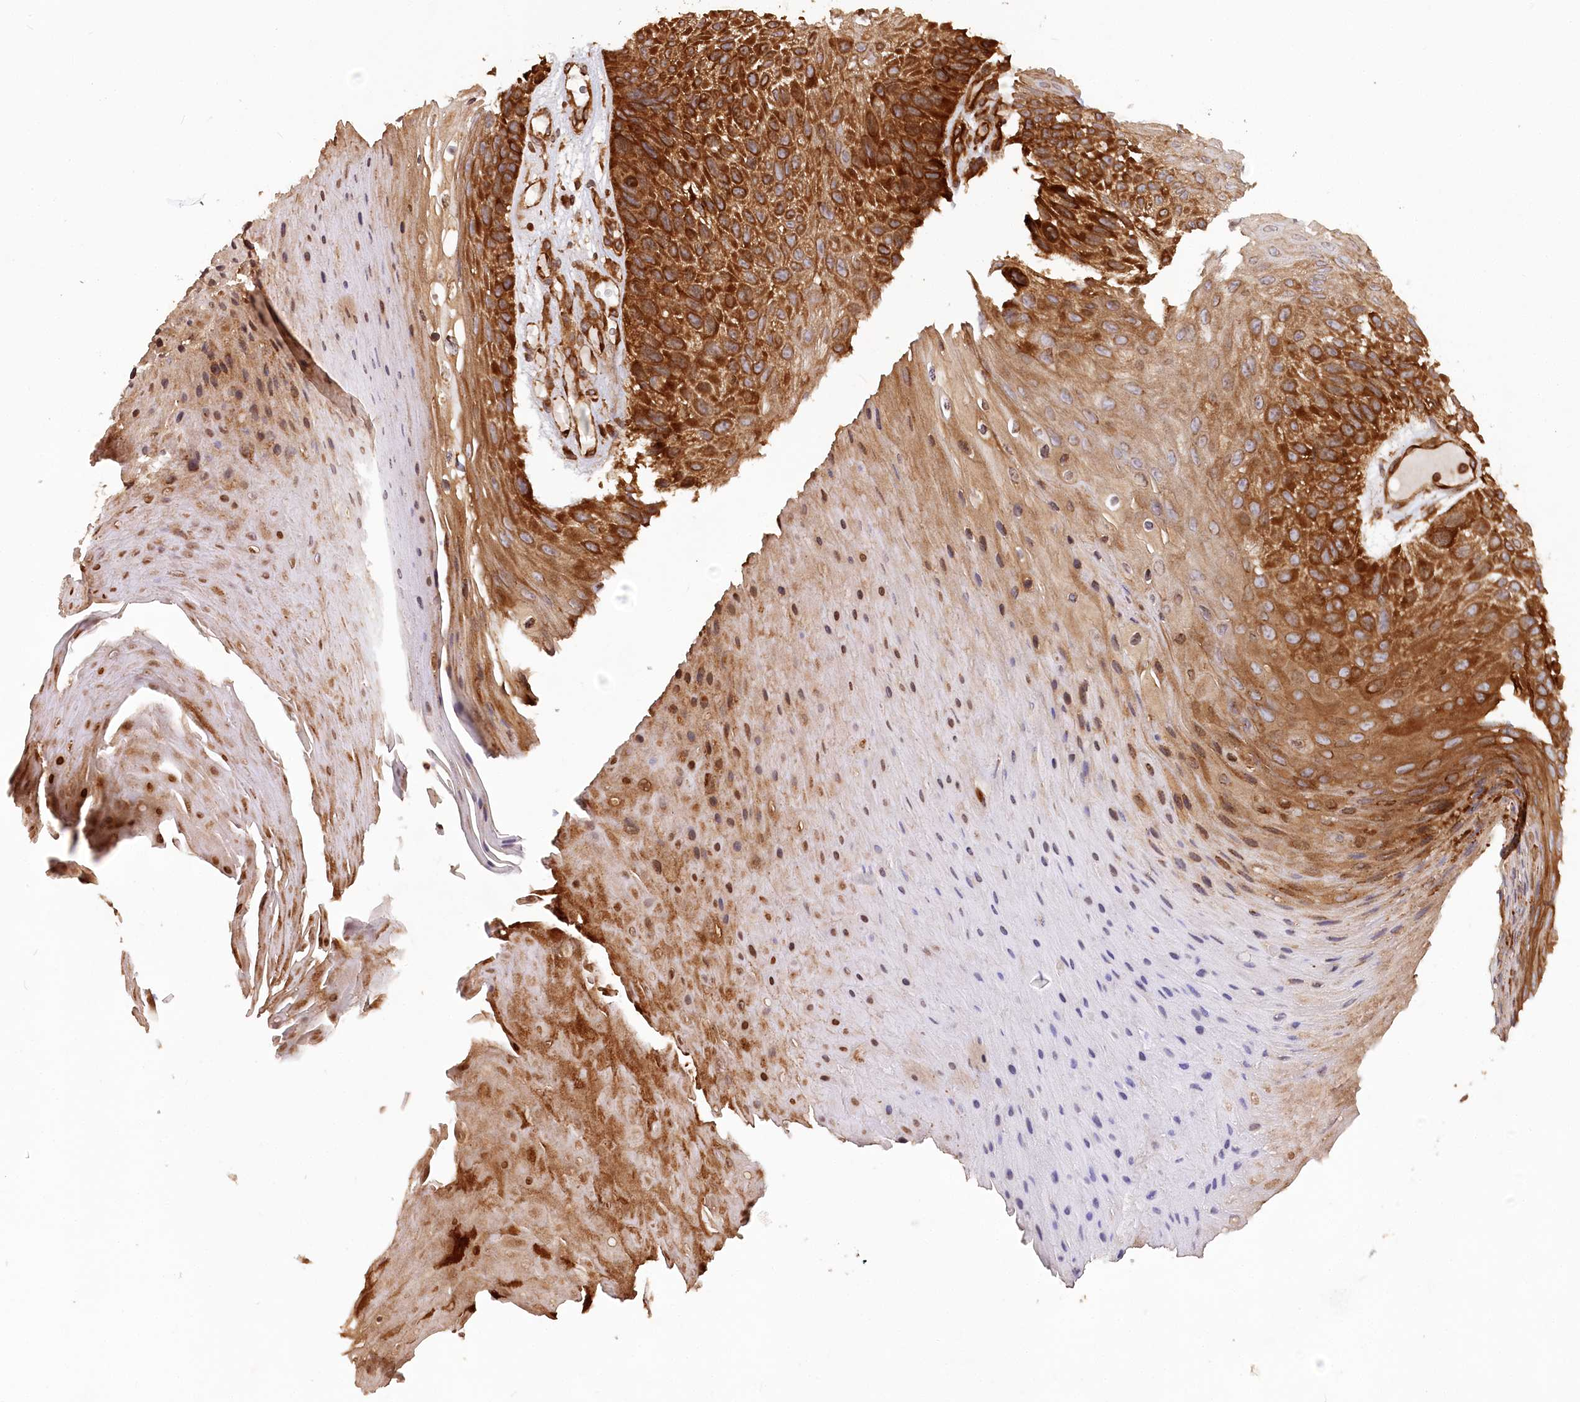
{"staining": {"intensity": "strong", "quantity": ">75%", "location": "cytoplasmic/membranous"}, "tissue": "skin cancer", "cell_type": "Tumor cells", "image_type": "cancer", "snomed": [{"axis": "morphology", "description": "Squamous cell carcinoma, NOS"}, {"axis": "topography", "description": "Skin"}], "caption": "Immunohistochemistry (IHC) micrograph of neoplastic tissue: human skin squamous cell carcinoma stained using immunohistochemistry displays high levels of strong protein expression localized specifically in the cytoplasmic/membranous of tumor cells, appearing as a cytoplasmic/membranous brown color.", "gene": "PAIP2", "patient": {"sex": "female", "age": 88}}